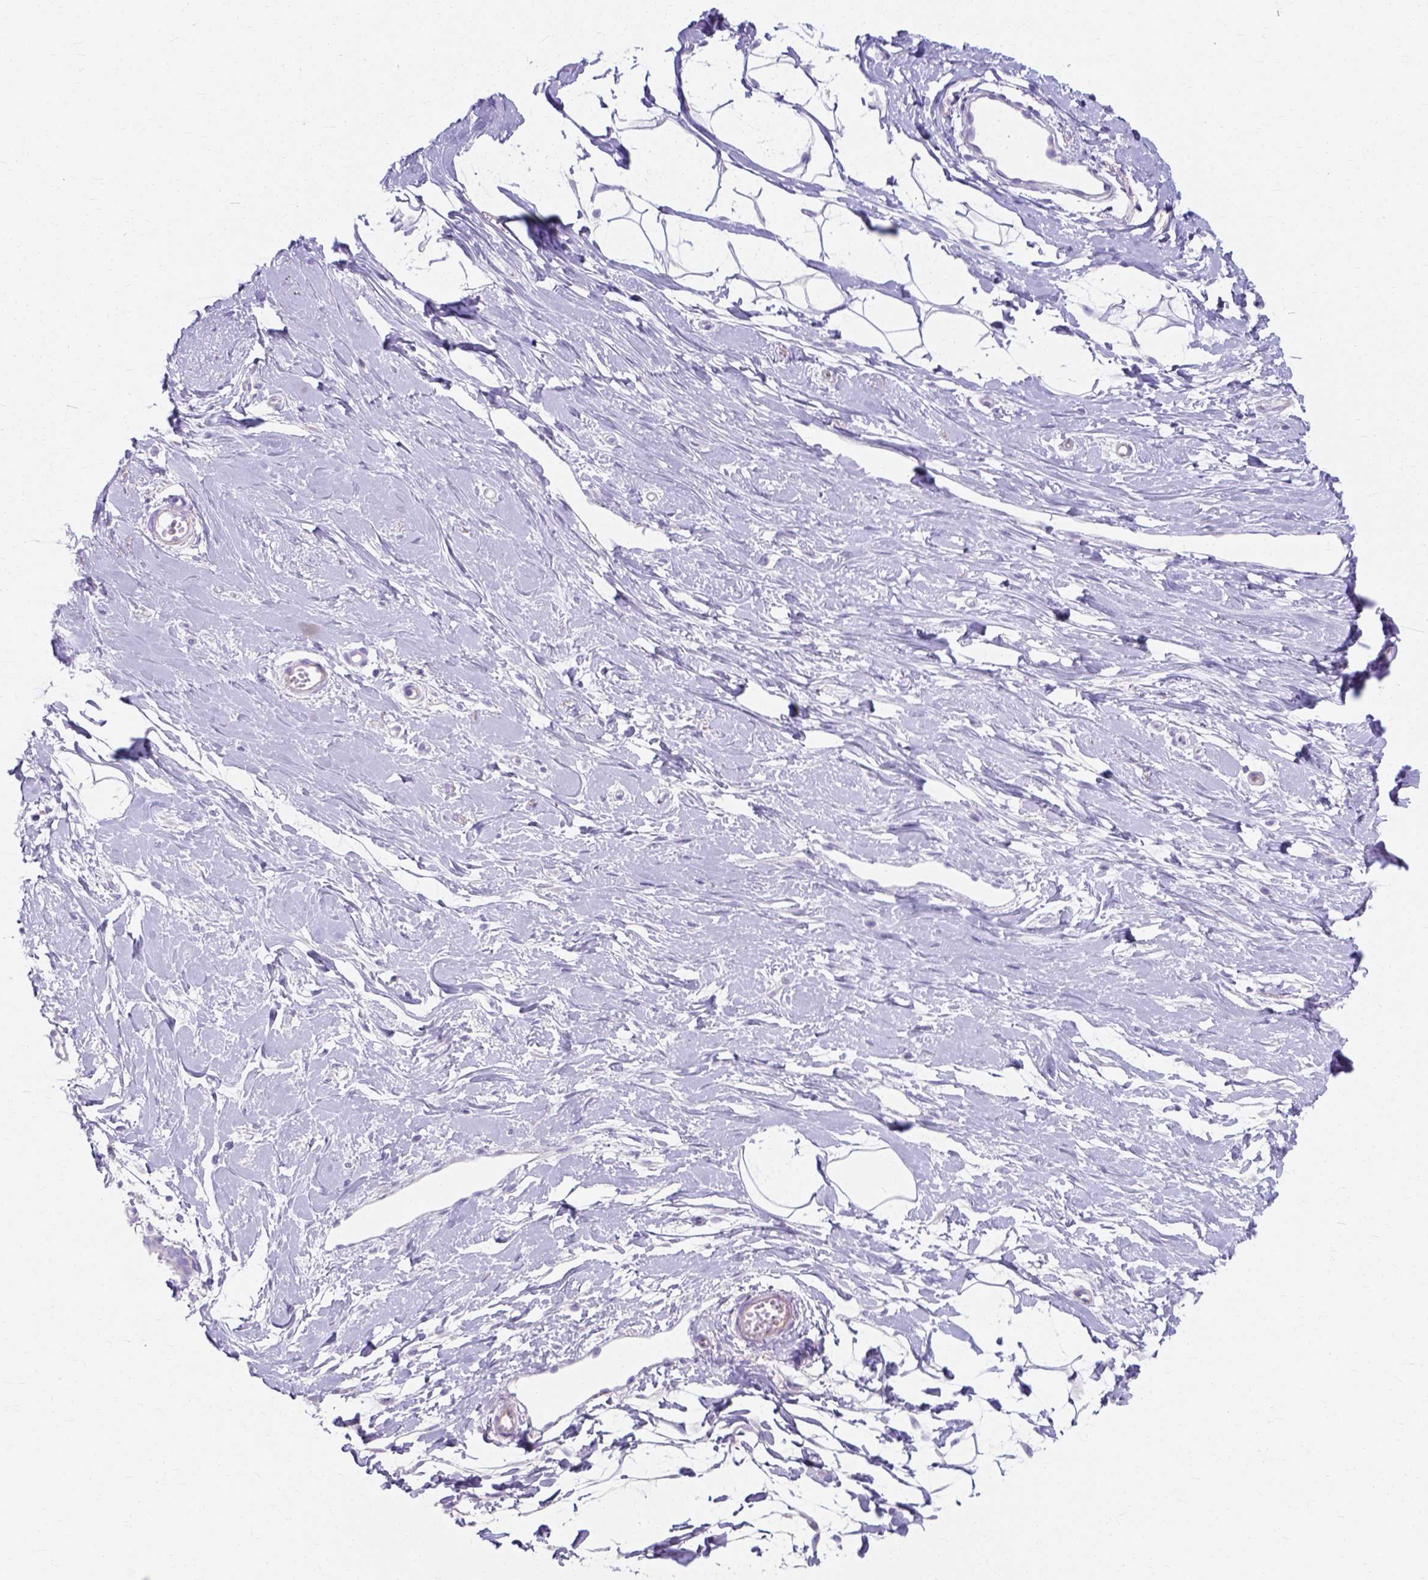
{"staining": {"intensity": "negative", "quantity": "none", "location": "none"}, "tissue": "breast", "cell_type": "Adipocytes", "image_type": "normal", "snomed": [{"axis": "morphology", "description": "Normal tissue, NOS"}, {"axis": "topography", "description": "Breast"}], "caption": "This is an immunohistochemistry histopathology image of normal breast. There is no positivity in adipocytes.", "gene": "MYH15", "patient": {"sex": "female", "age": 49}}